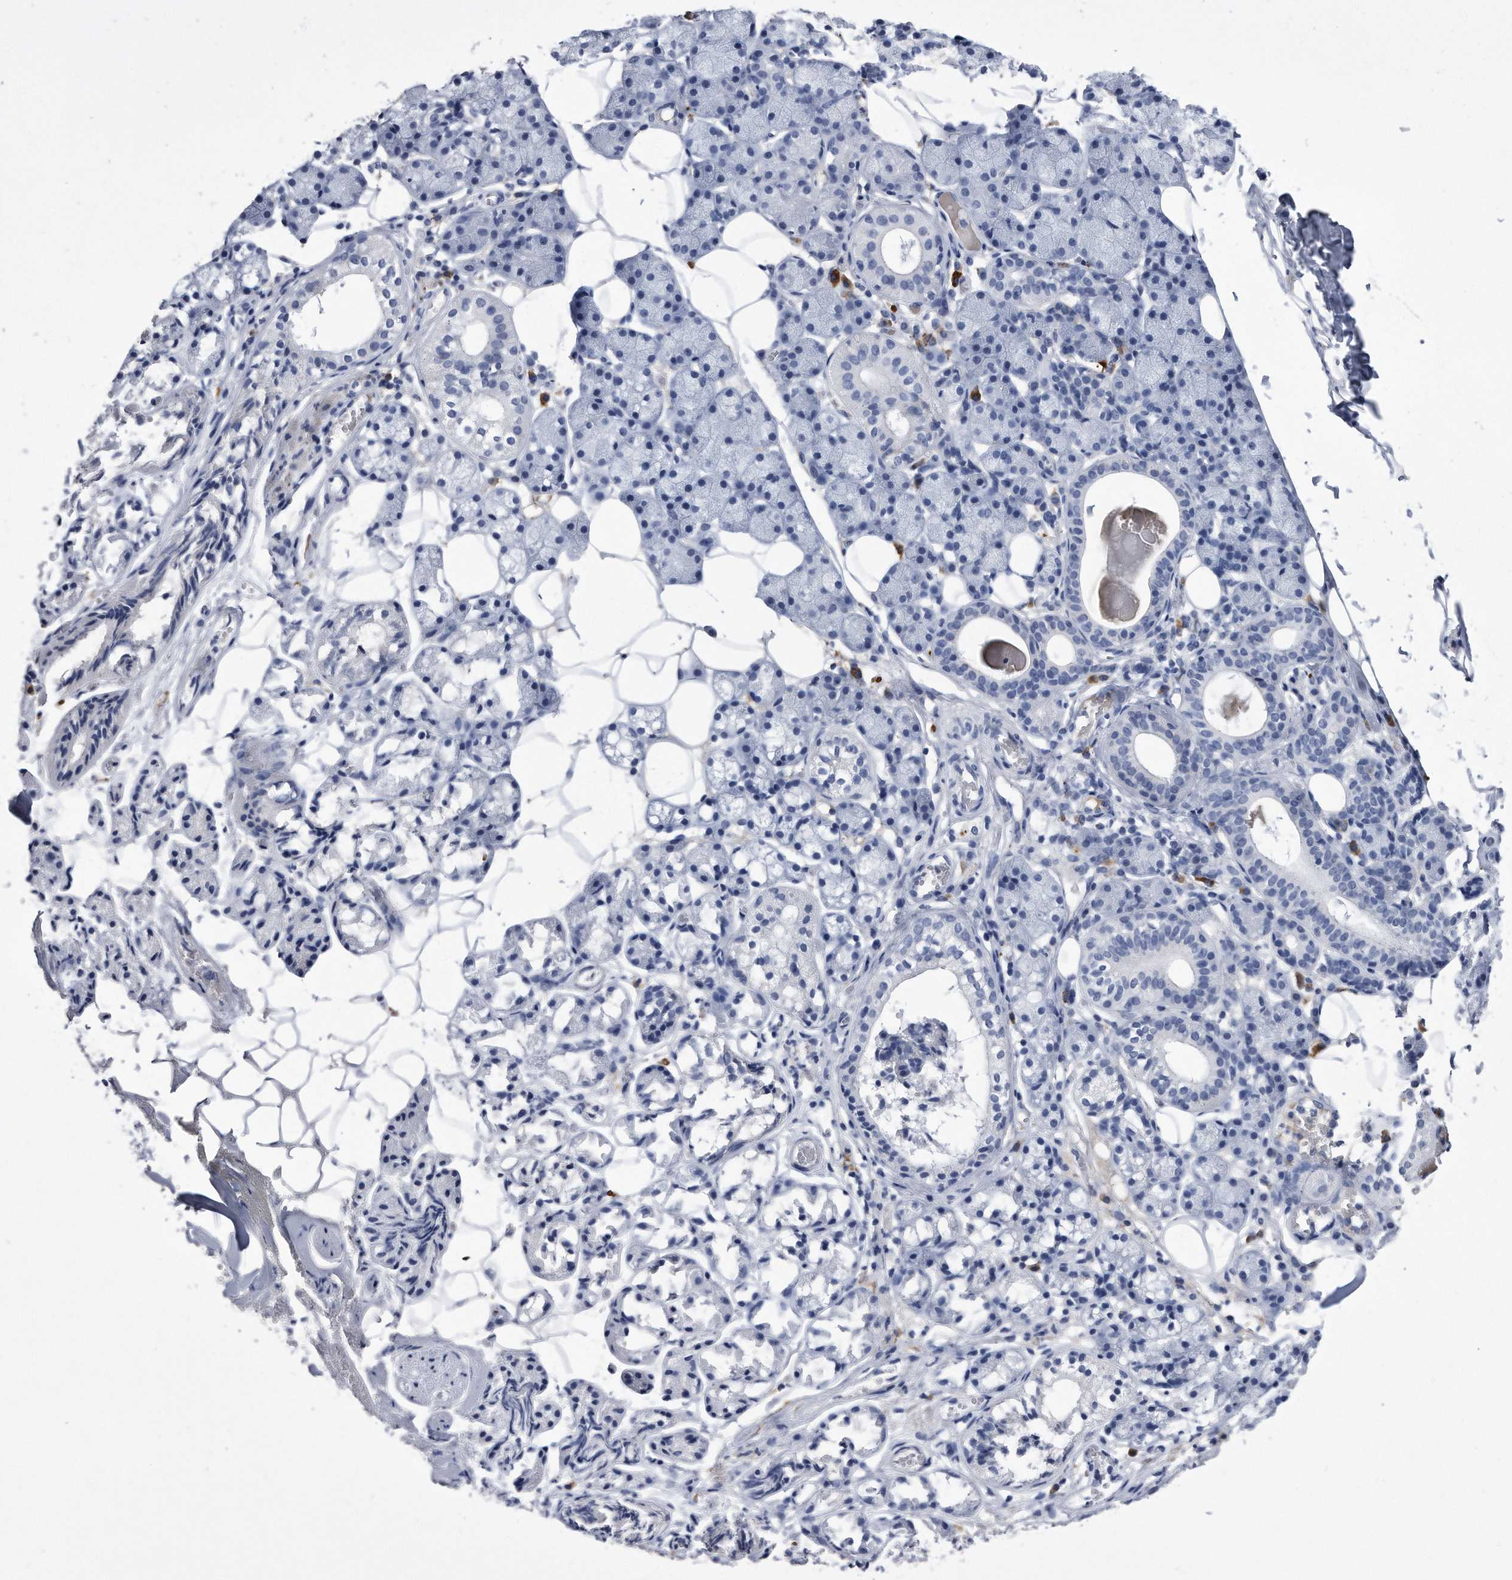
{"staining": {"intensity": "negative", "quantity": "none", "location": "none"}, "tissue": "salivary gland", "cell_type": "Glandular cells", "image_type": "normal", "snomed": [{"axis": "morphology", "description": "Normal tissue, NOS"}, {"axis": "topography", "description": "Salivary gland"}], "caption": "This is an immunohistochemistry photomicrograph of normal human salivary gland. There is no staining in glandular cells.", "gene": "KCTD8", "patient": {"sex": "female", "age": 33}}